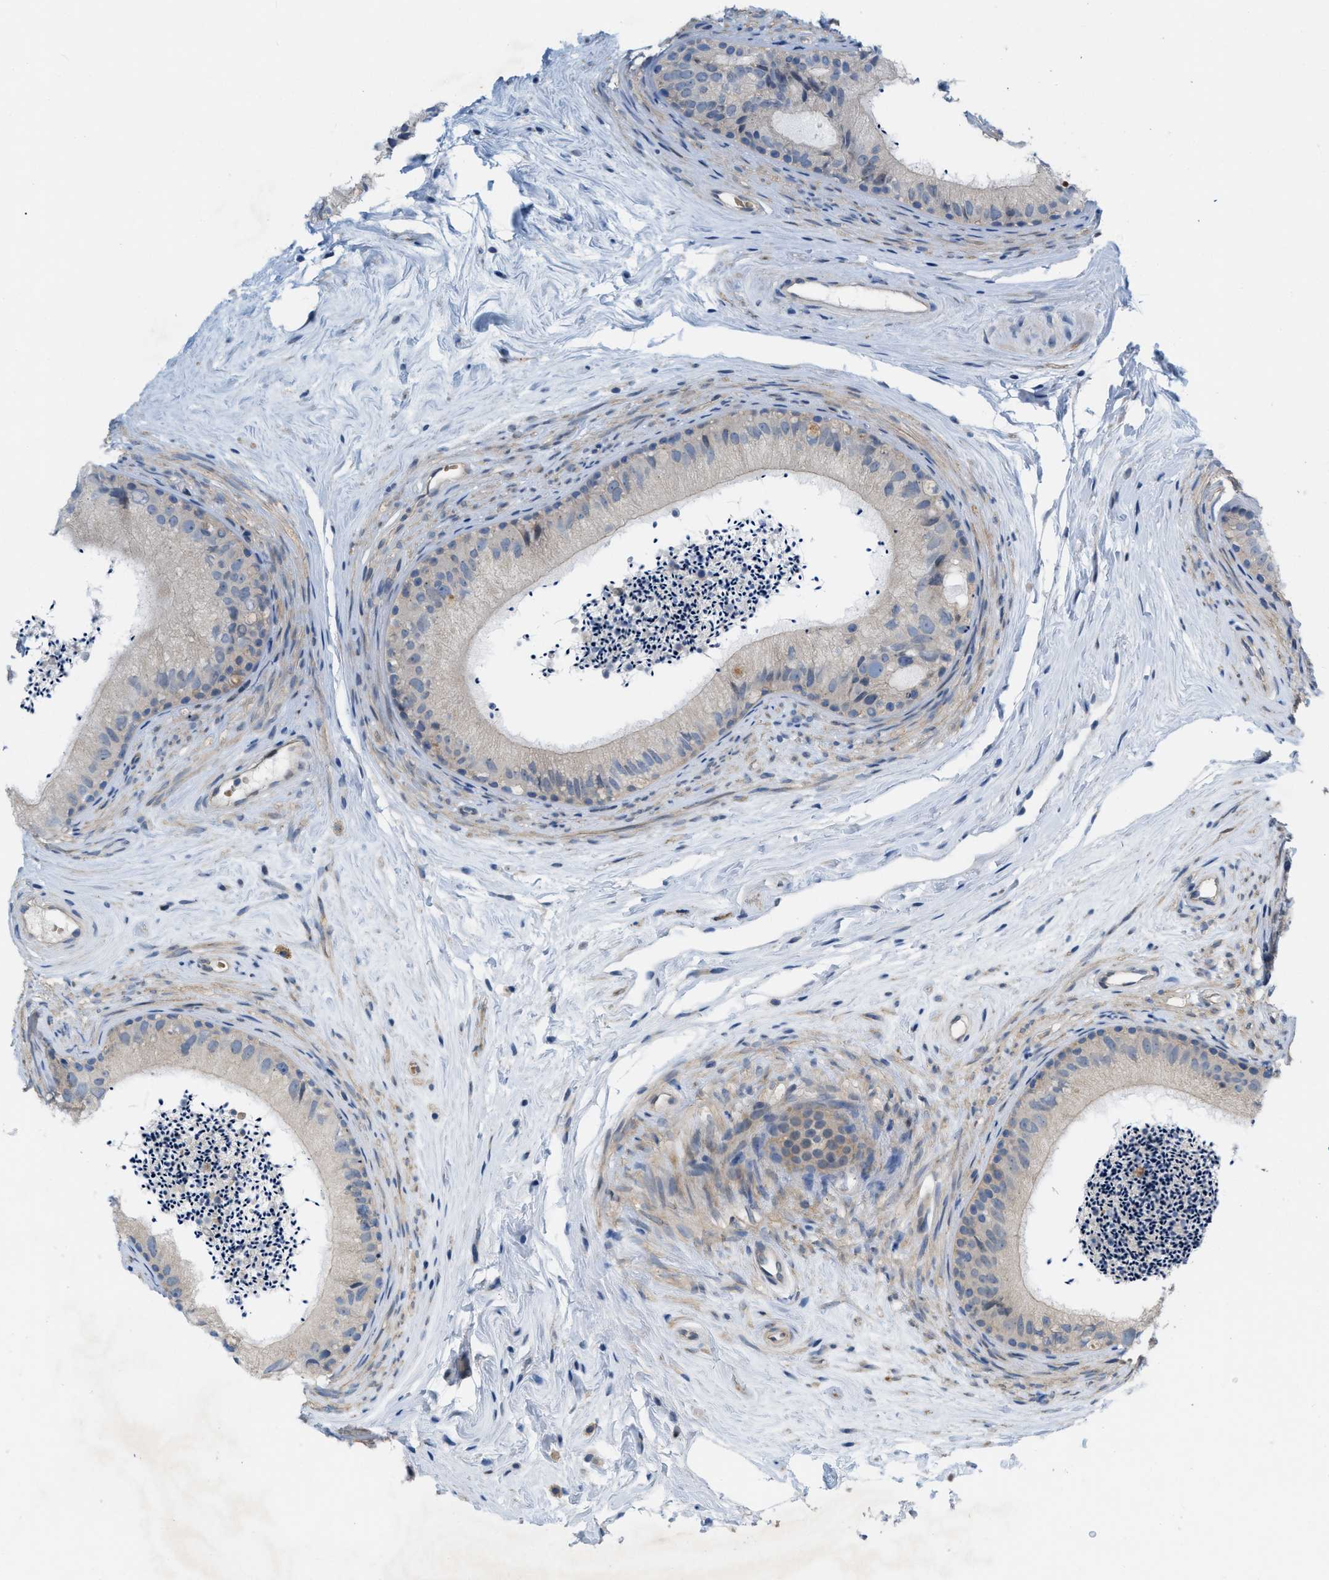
{"staining": {"intensity": "moderate", "quantity": "<25%", "location": "cytoplasmic/membranous"}, "tissue": "epididymis", "cell_type": "Glandular cells", "image_type": "normal", "snomed": [{"axis": "morphology", "description": "Normal tissue, NOS"}, {"axis": "topography", "description": "Epididymis"}], "caption": "Moderate cytoplasmic/membranous positivity is seen in about <25% of glandular cells in benign epididymis.", "gene": "NDEL1", "patient": {"sex": "male", "age": 56}}